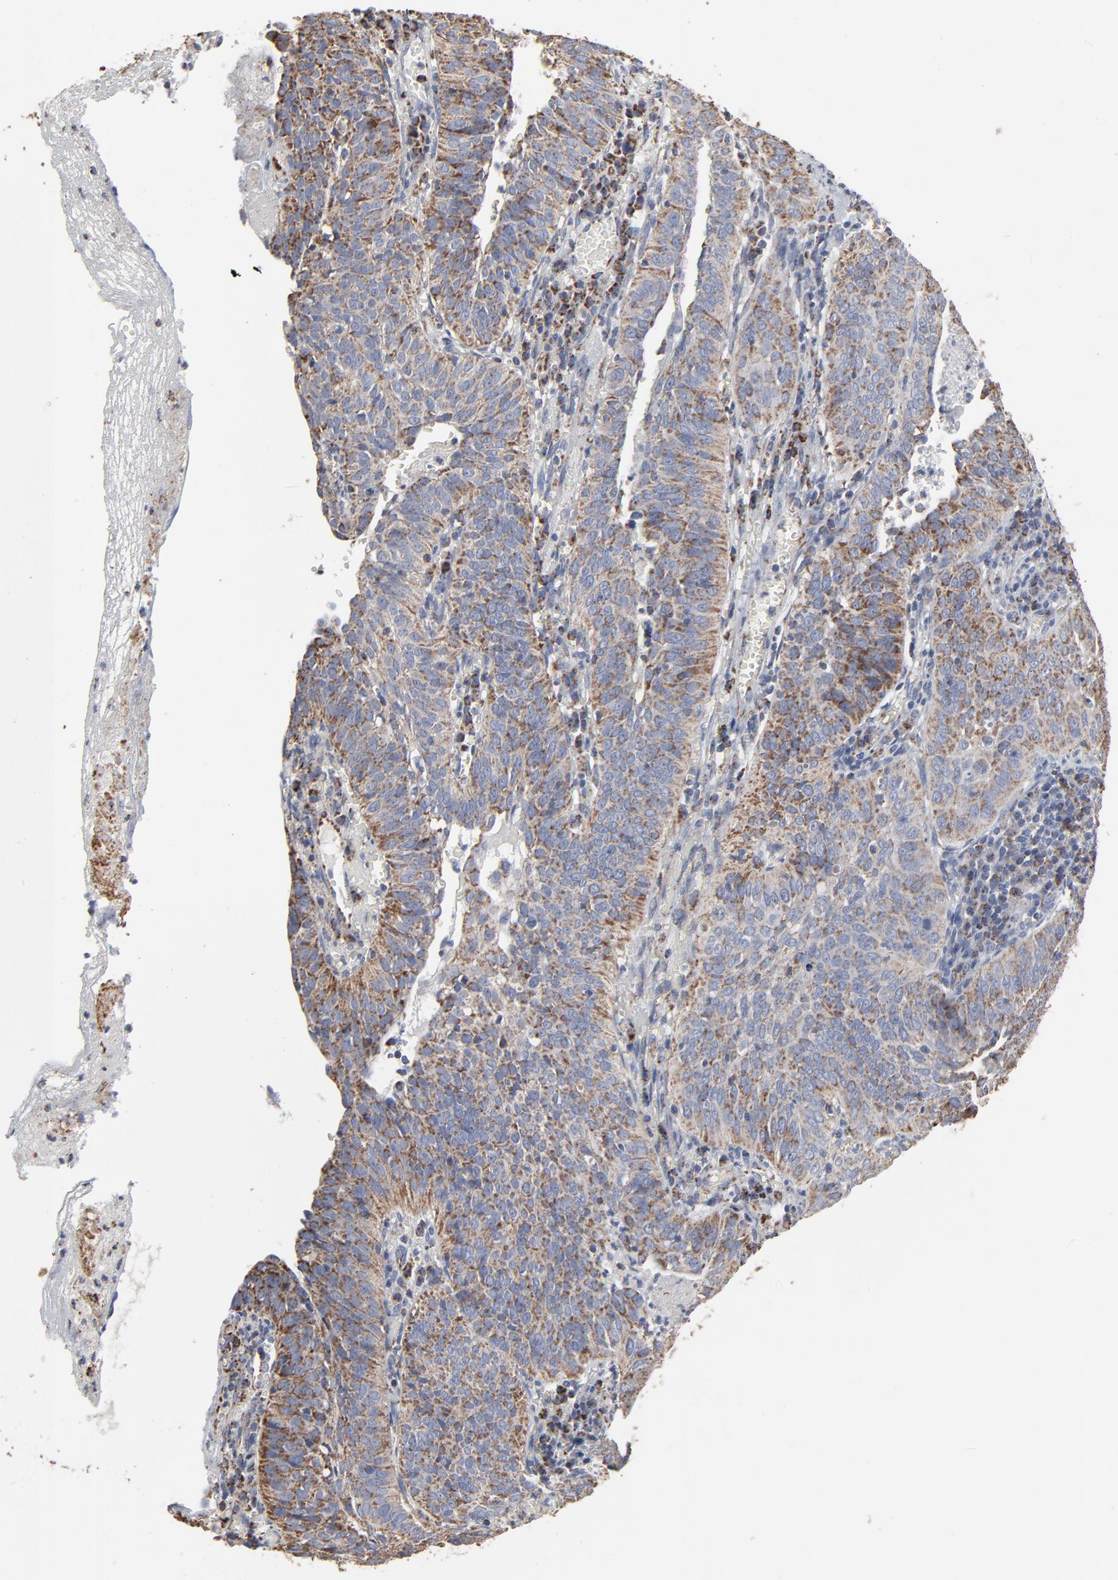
{"staining": {"intensity": "moderate", "quantity": ">75%", "location": "cytoplasmic/membranous"}, "tissue": "cervical cancer", "cell_type": "Tumor cells", "image_type": "cancer", "snomed": [{"axis": "morphology", "description": "Squamous cell carcinoma, NOS"}, {"axis": "topography", "description": "Cervix"}], "caption": "Brown immunohistochemical staining in human cervical cancer shows moderate cytoplasmic/membranous positivity in about >75% of tumor cells.", "gene": "UQCRC1", "patient": {"sex": "female", "age": 39}}